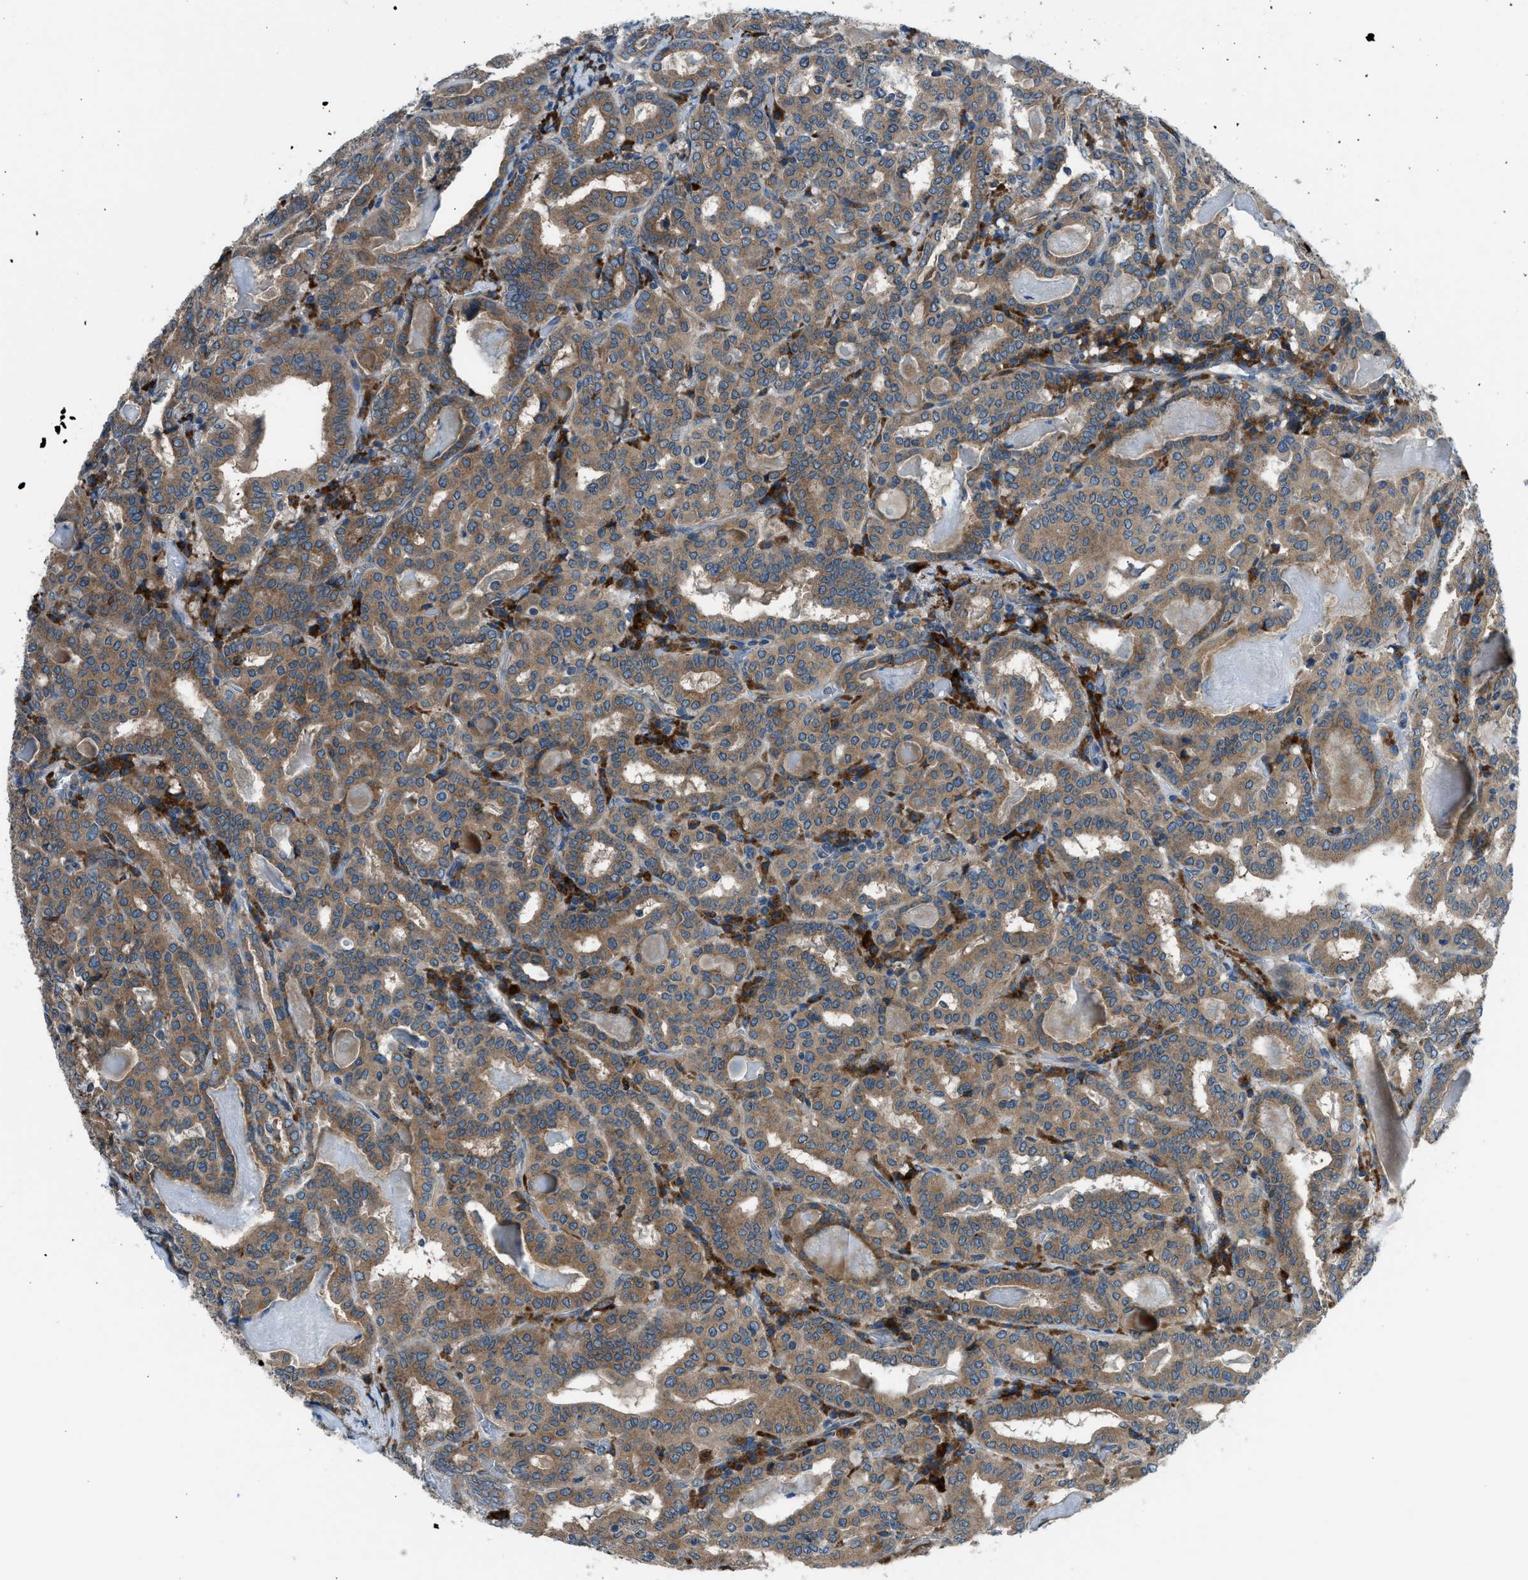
{"staining": {"intensity": "moderate", "quantity": ">75%", "location": "cytoplasmic/membranous"}, "tissue": "thyroid cancer", "cell_type": "Tumor cells", "image_type": "cancer", "snomed": [{"axis": "morphology", "description": "Papillary adenocarcinoma, NOS"}, {"axis": "topography", "description": "Thyroid gland"}], "caption": "Thyroid cancer stained for a protein (brown) displays moderate cytoplasmic/membranous positive expression in approximately >75% of tumor cells.", "gene": "EDARADD", "patient": {"sex": "female", "age": 42}}